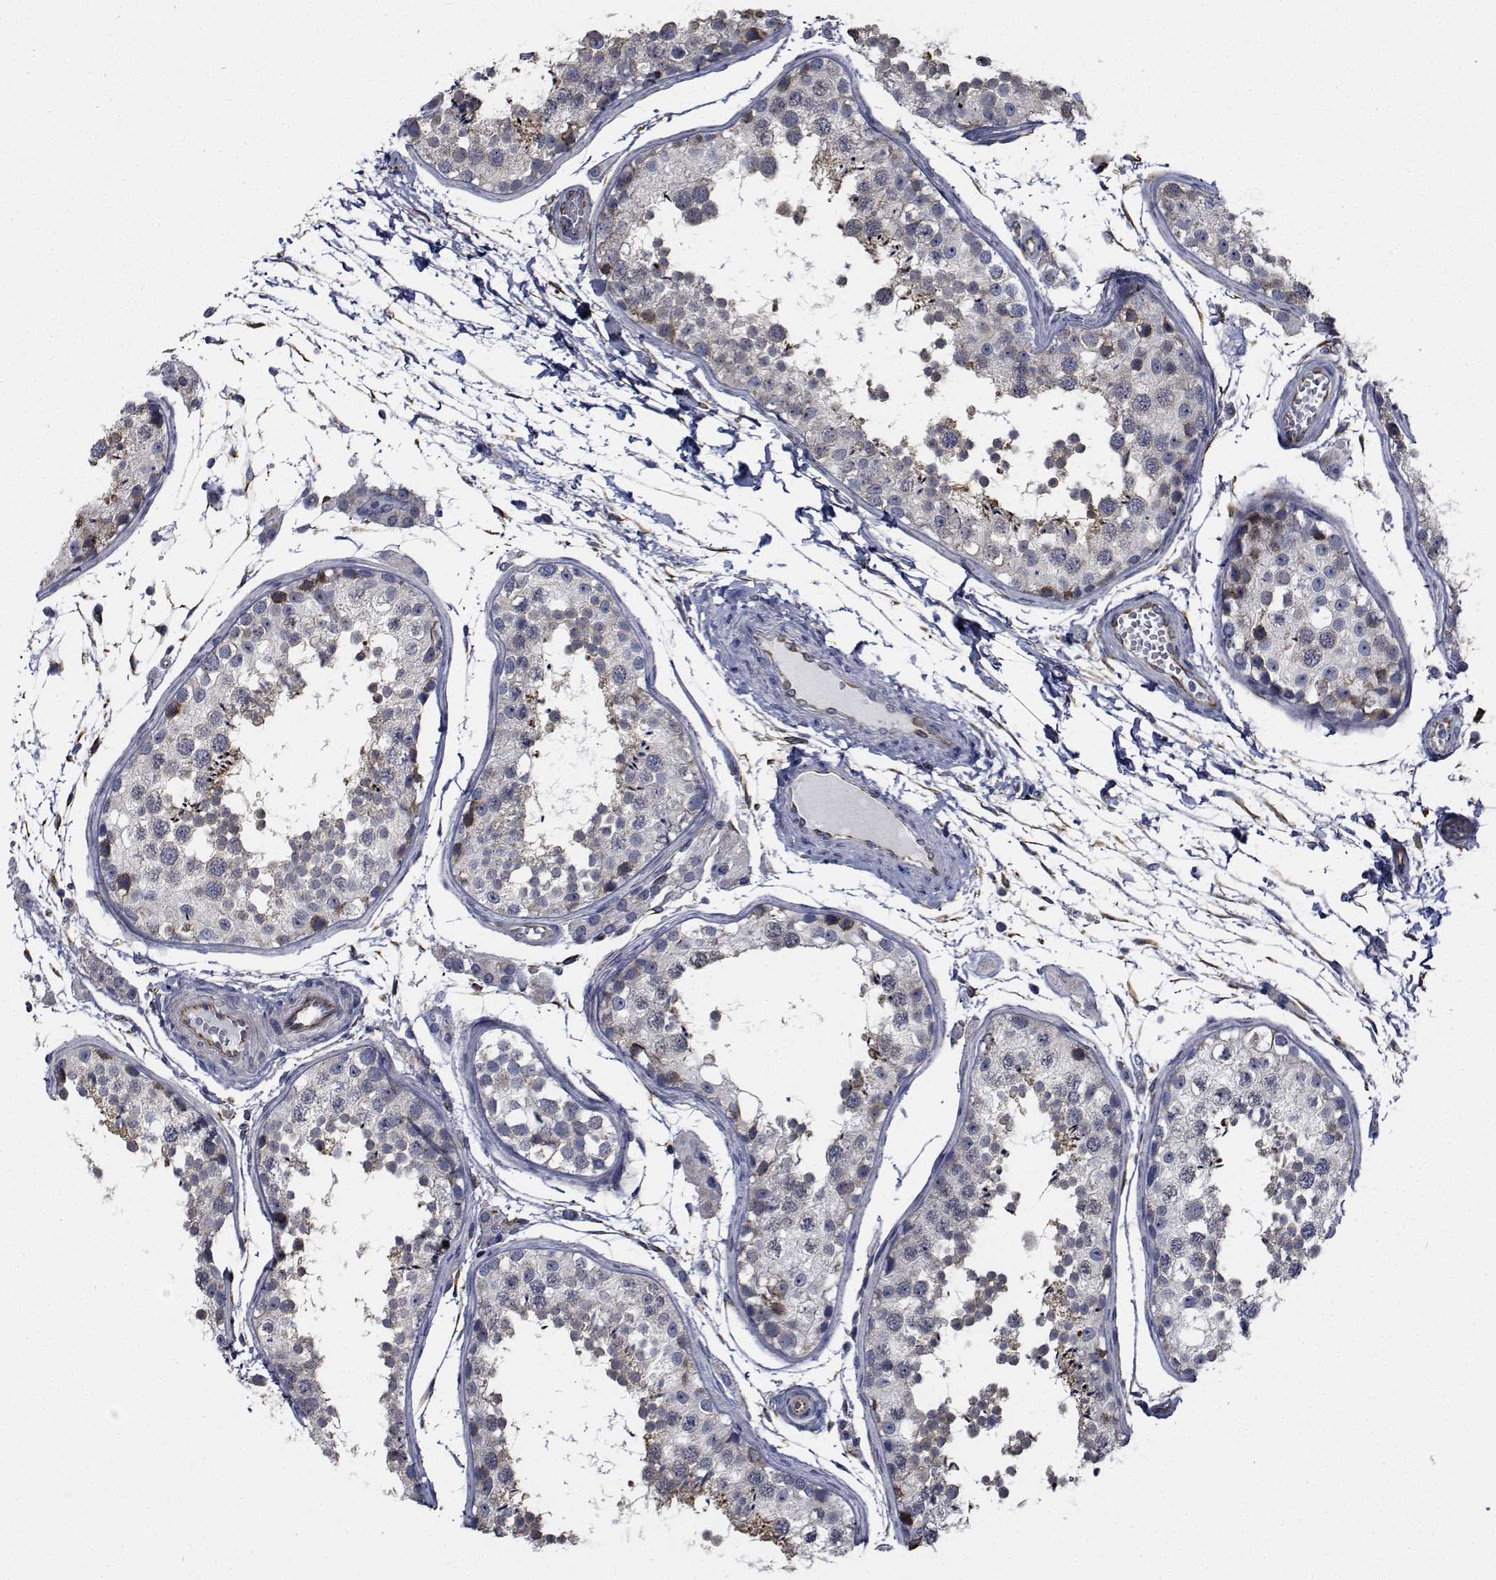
{"staining": {"intensity": "weak", "quantity": "<25%", "location": "cytoplasmic/membranous"}, "tissue": "testis", "cell_type": "Cells in seminiferous ducts", "image_type": "normal", "snomed": [{"axis": "morphology", "description": "Normal tissue, NOS"}, {"axis": "topography", "description": "Testis"}], "caption": "DAB immunohistochemical staining of normal human testis exhibits no significant staining in cells in seminiferous ducts. (Brightfield microscopy of DAB immunohistochemistry (IHC) at high magnification).", "gene": "TTBK1", "patient": {"sex": "male", "age": 29}}